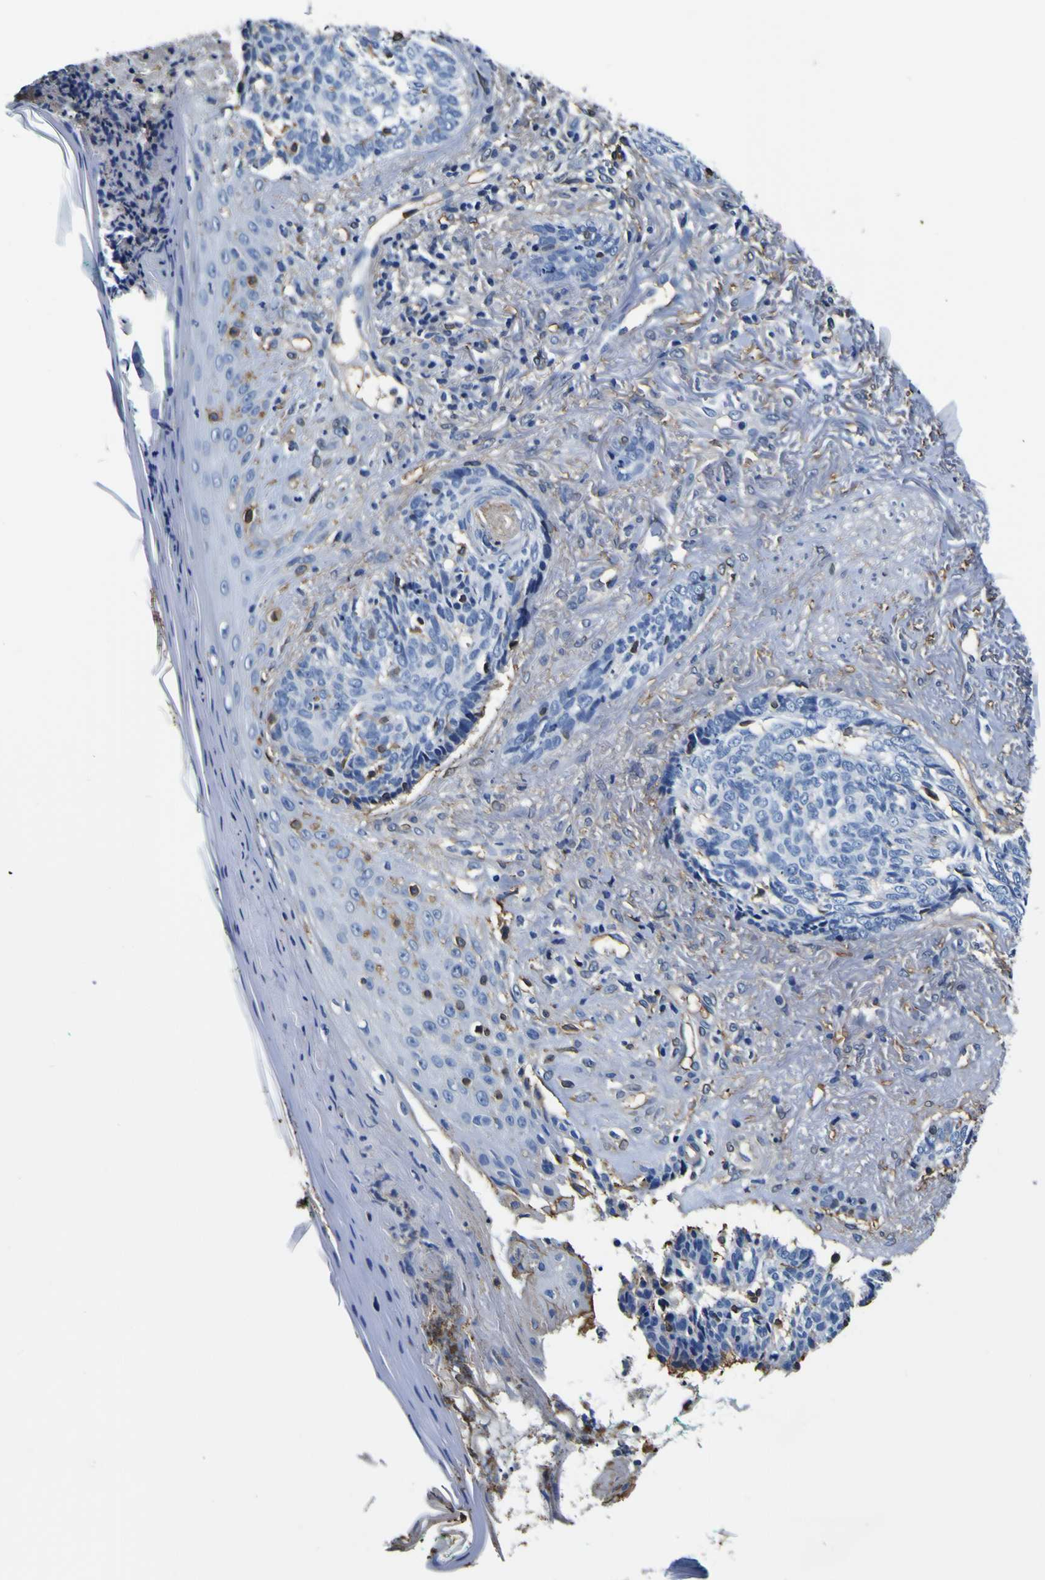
{"staining": {"intensity": "negative", "quantity": "none", "location": "none"}, "tissue": "skin cancer", "cell_type": "Tumor cells", "image_type": "cancer", "snomed": [{"axis": "morphology", "description": "Basal cell carcinoma"}, {"axis": "topography", "description": "Skin"}], "caption": "An image of skin cancer (basal cell carcinoma) stained for a protein displays no brown staining in tumor cells.", "gene": "PXDN", "patient": {"sex": "male", "age": 43}}